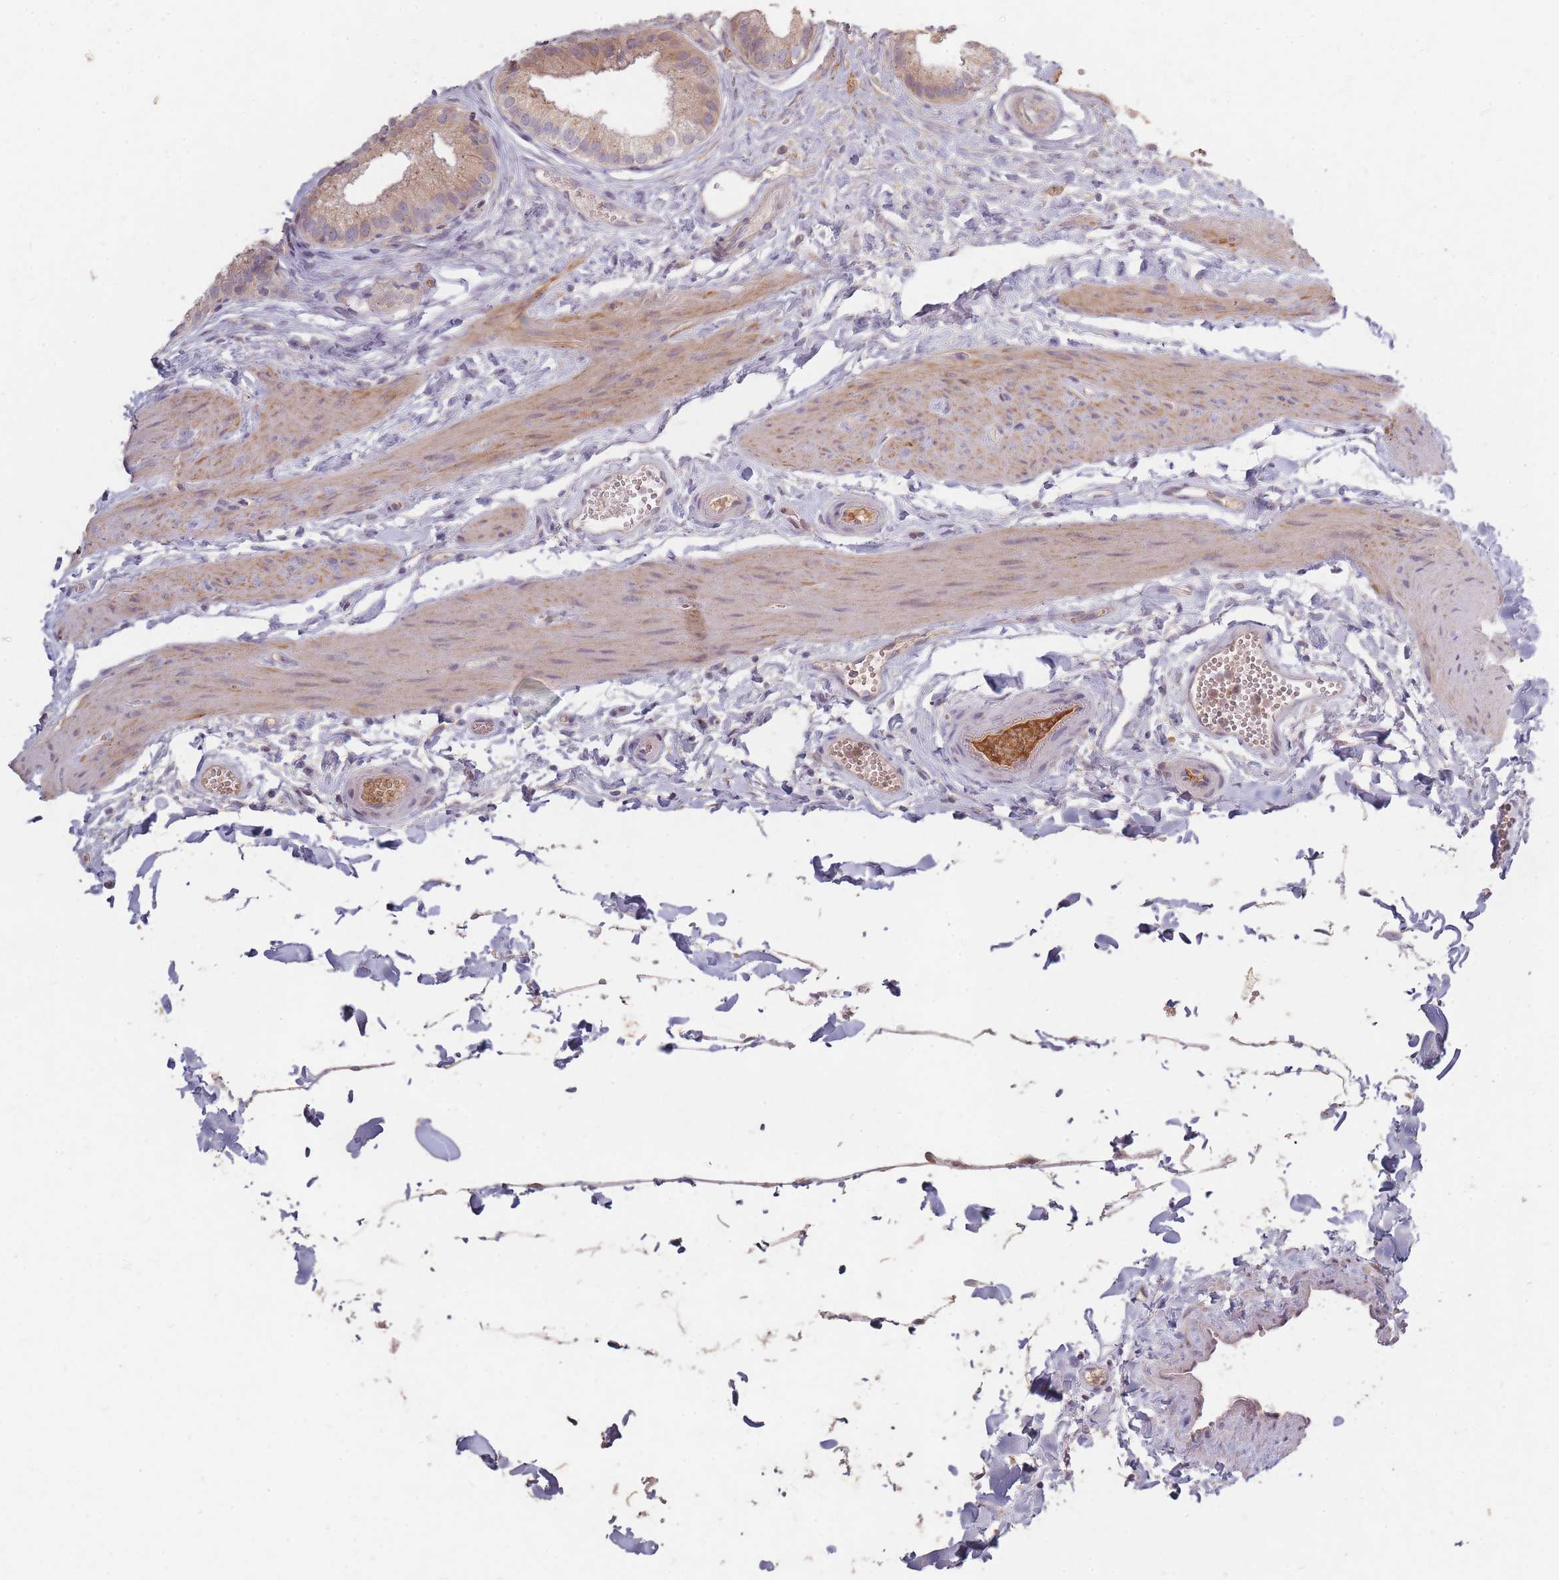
{"staining": {"intensity": "moderate", "quantity": "25%-75%", "location": "cytoplasmic/membranous"}, "tissue": "gallbladder", "cell_type": "Glandular cells", "image_type": "normal", "snomed": [{"axis": "morphology", "description": "Normal tissue, NOS"}, {"axis": "topography", "description": "Gallbladder"}], "caption": "Protein analysis of benign gallbladder demonstrates moderate cytoplasmic/membranous expression in approximately 25%-75% of glandular cells. The protein is shown in brown color, while the nuclei are stained blue.", "gene": "SMIM14", "patient": {"sex": "female", "age": 54}}